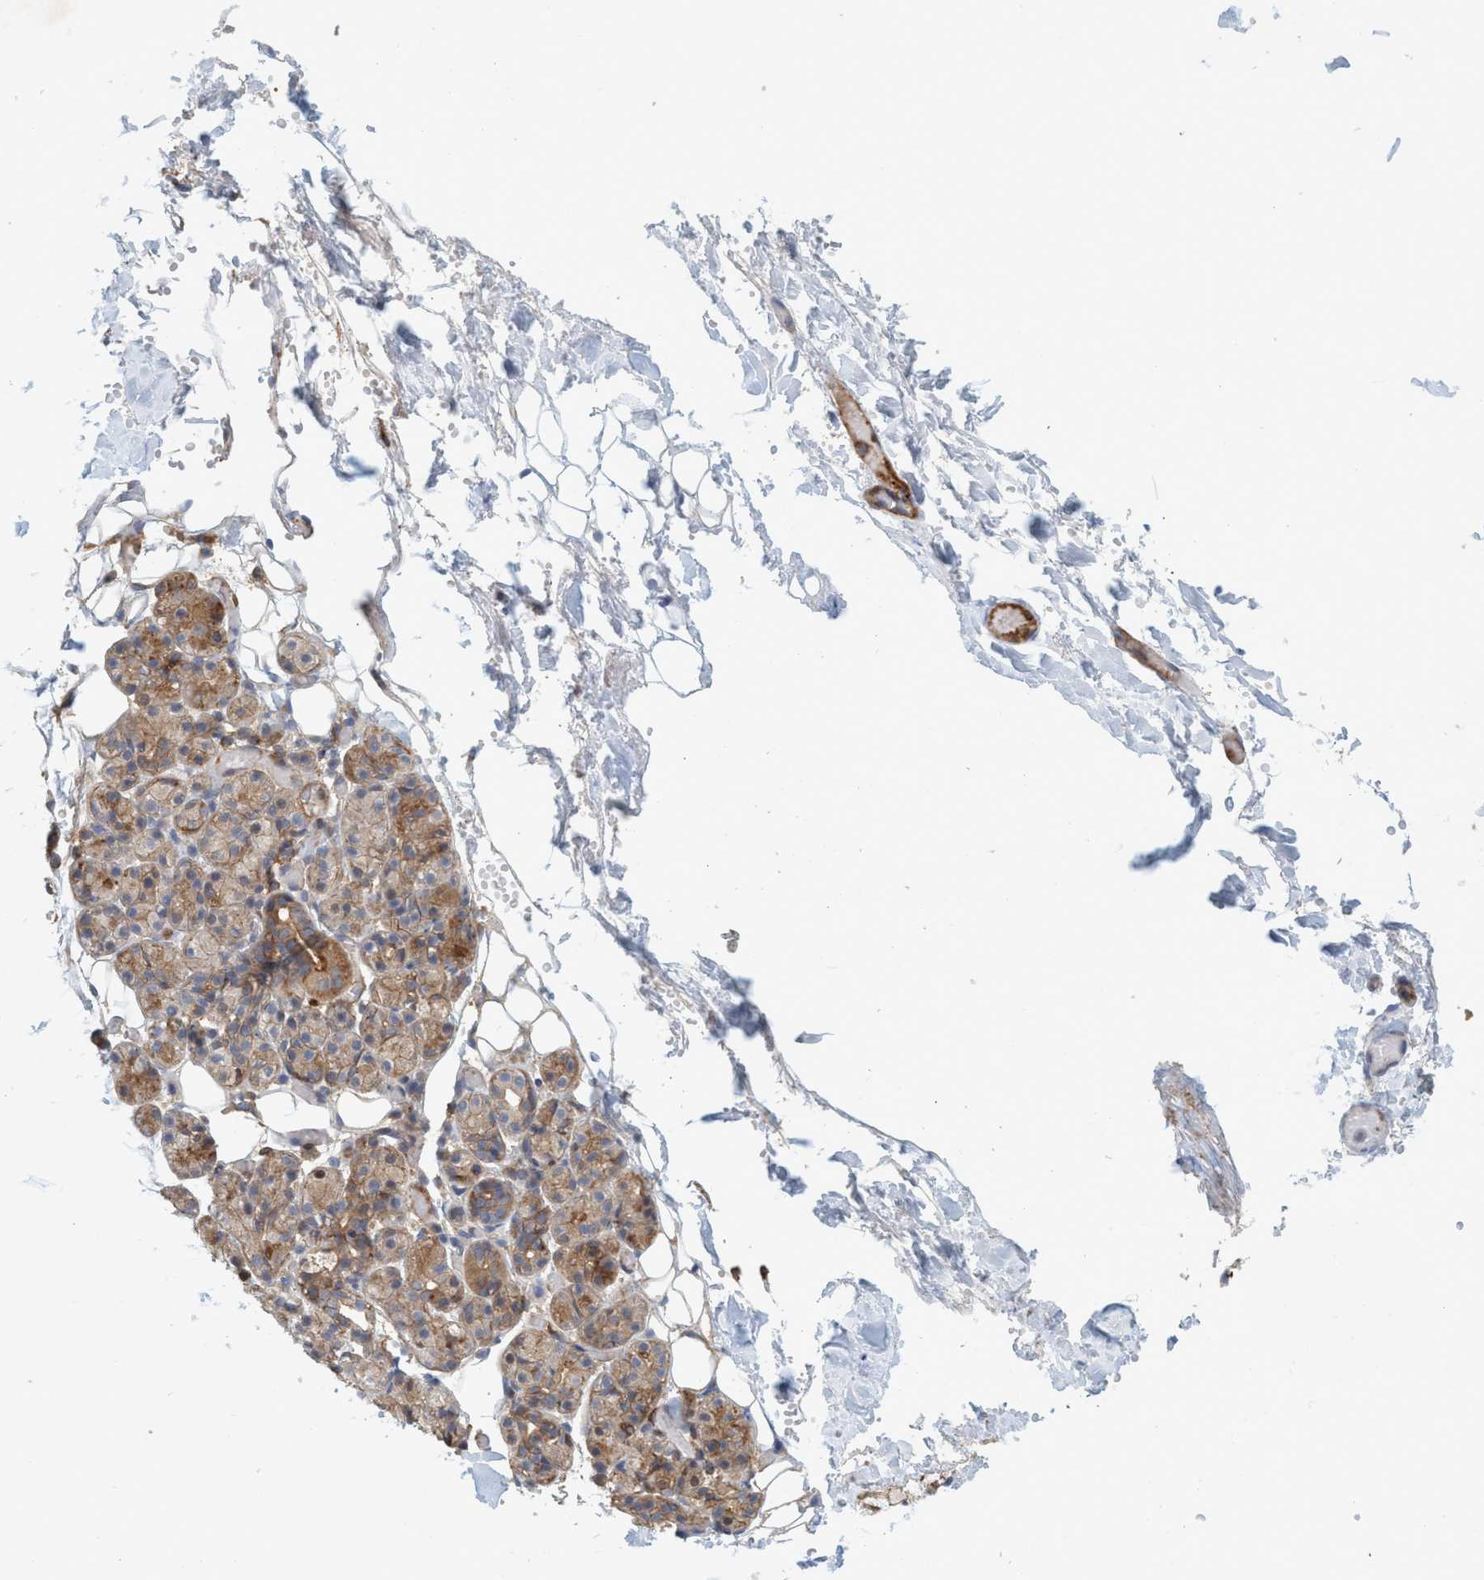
{"staining": {"intensity": "moderate", "quantity": "25%-75%", "location": "cytoplasmic/membranous"}, "tissue": "salivary gland", "cell_type": "Glandular cells", "image_type": "normal", "snomed": [{"axis": "morphology", "description": "Normal tissue, NOS"}, {"axis": "topography", "description": "Salivary gland"}], "caption": "A histopathology image of human salivary gland stained for a protein shows moderate cytoplasmic/membranous brown staining in glandular cells. Nuclei are stained in blue.", "gene": "SPECC1", "patient": {"sex": "male", "age": 63}}